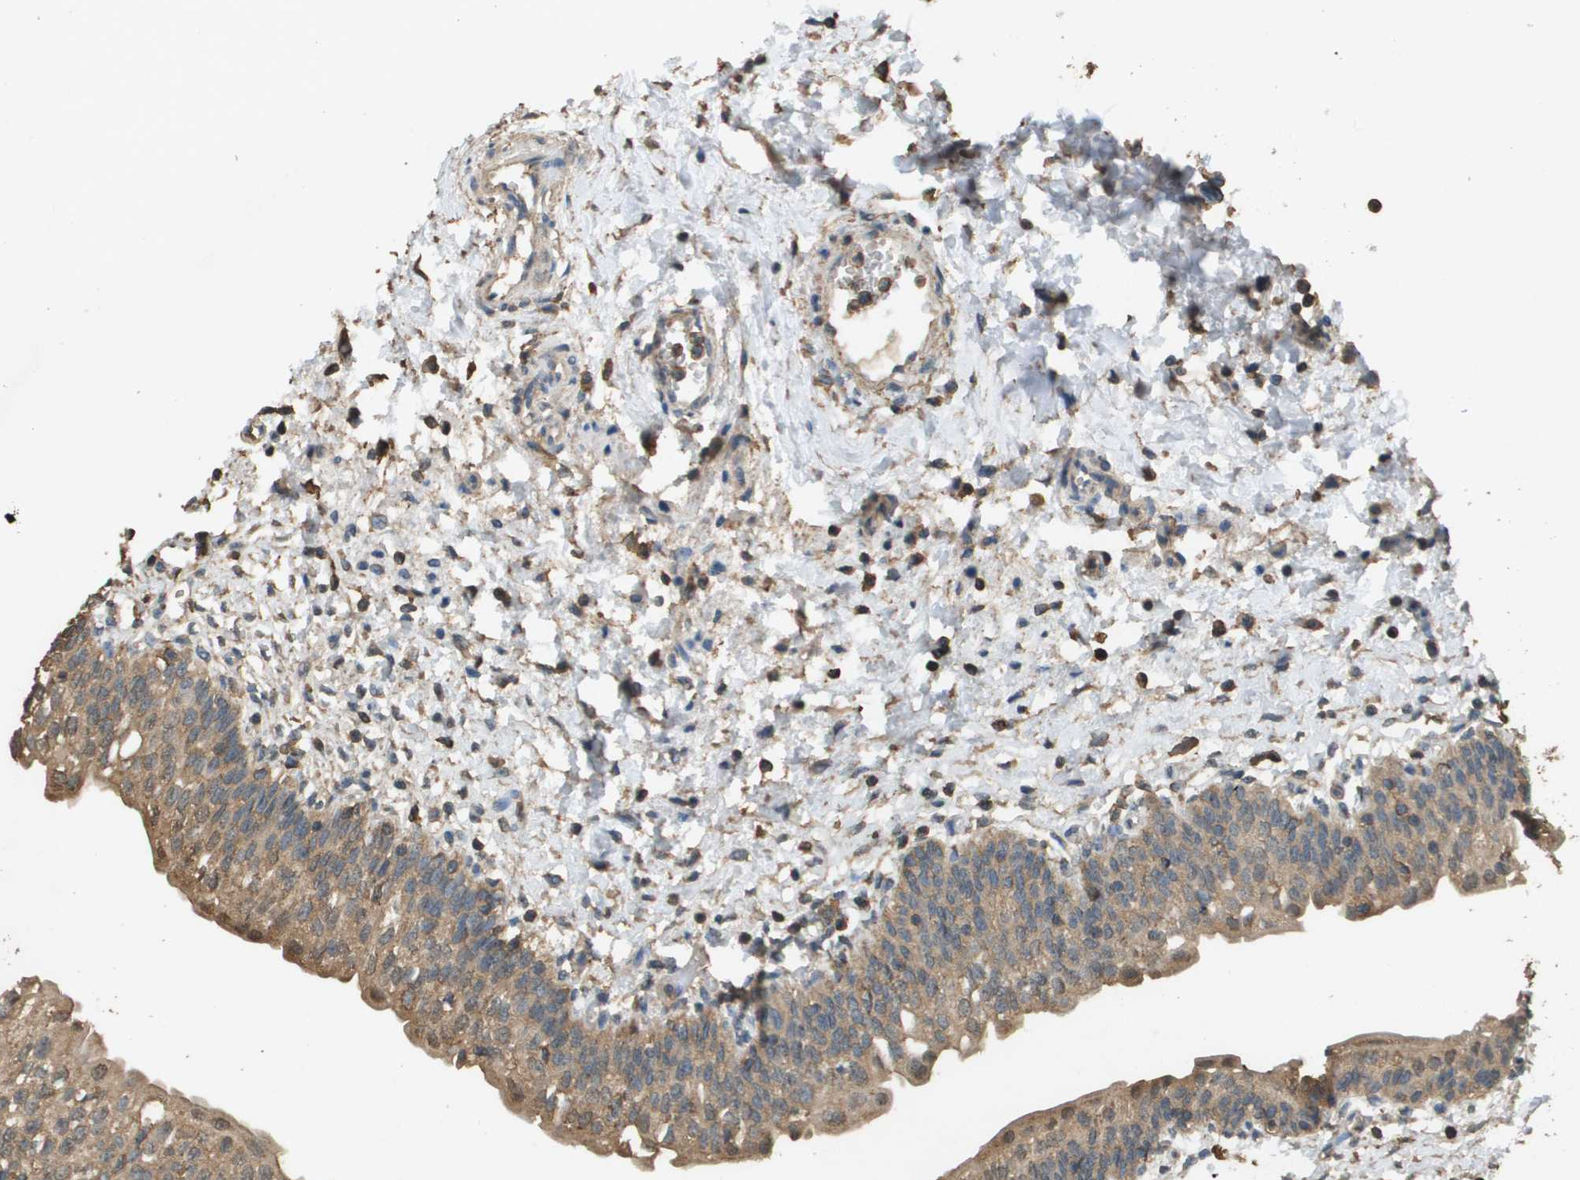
{"staining": {"intensity": "moderate", "quantity": ">75%", "location": "cytoplasmic/membranous"}, "tissue": "urinary bladder", "cell_type": "Urothelial cells", "image_type": "normal", "snomed": [{"axis": "morphology", "description": "Normal tissue, NOS"}, {"axis": "topography", "description": "Urinary bladder"}], "caption": "Urothelial cells display moderate cytoplasmic/membranous staining in about >75% of cells in benign urinary bladder. (IHC, brightfield microscopy, high magnification).", "gene": "MS4A7", "patient": {"sex": "male", "age": 55}}